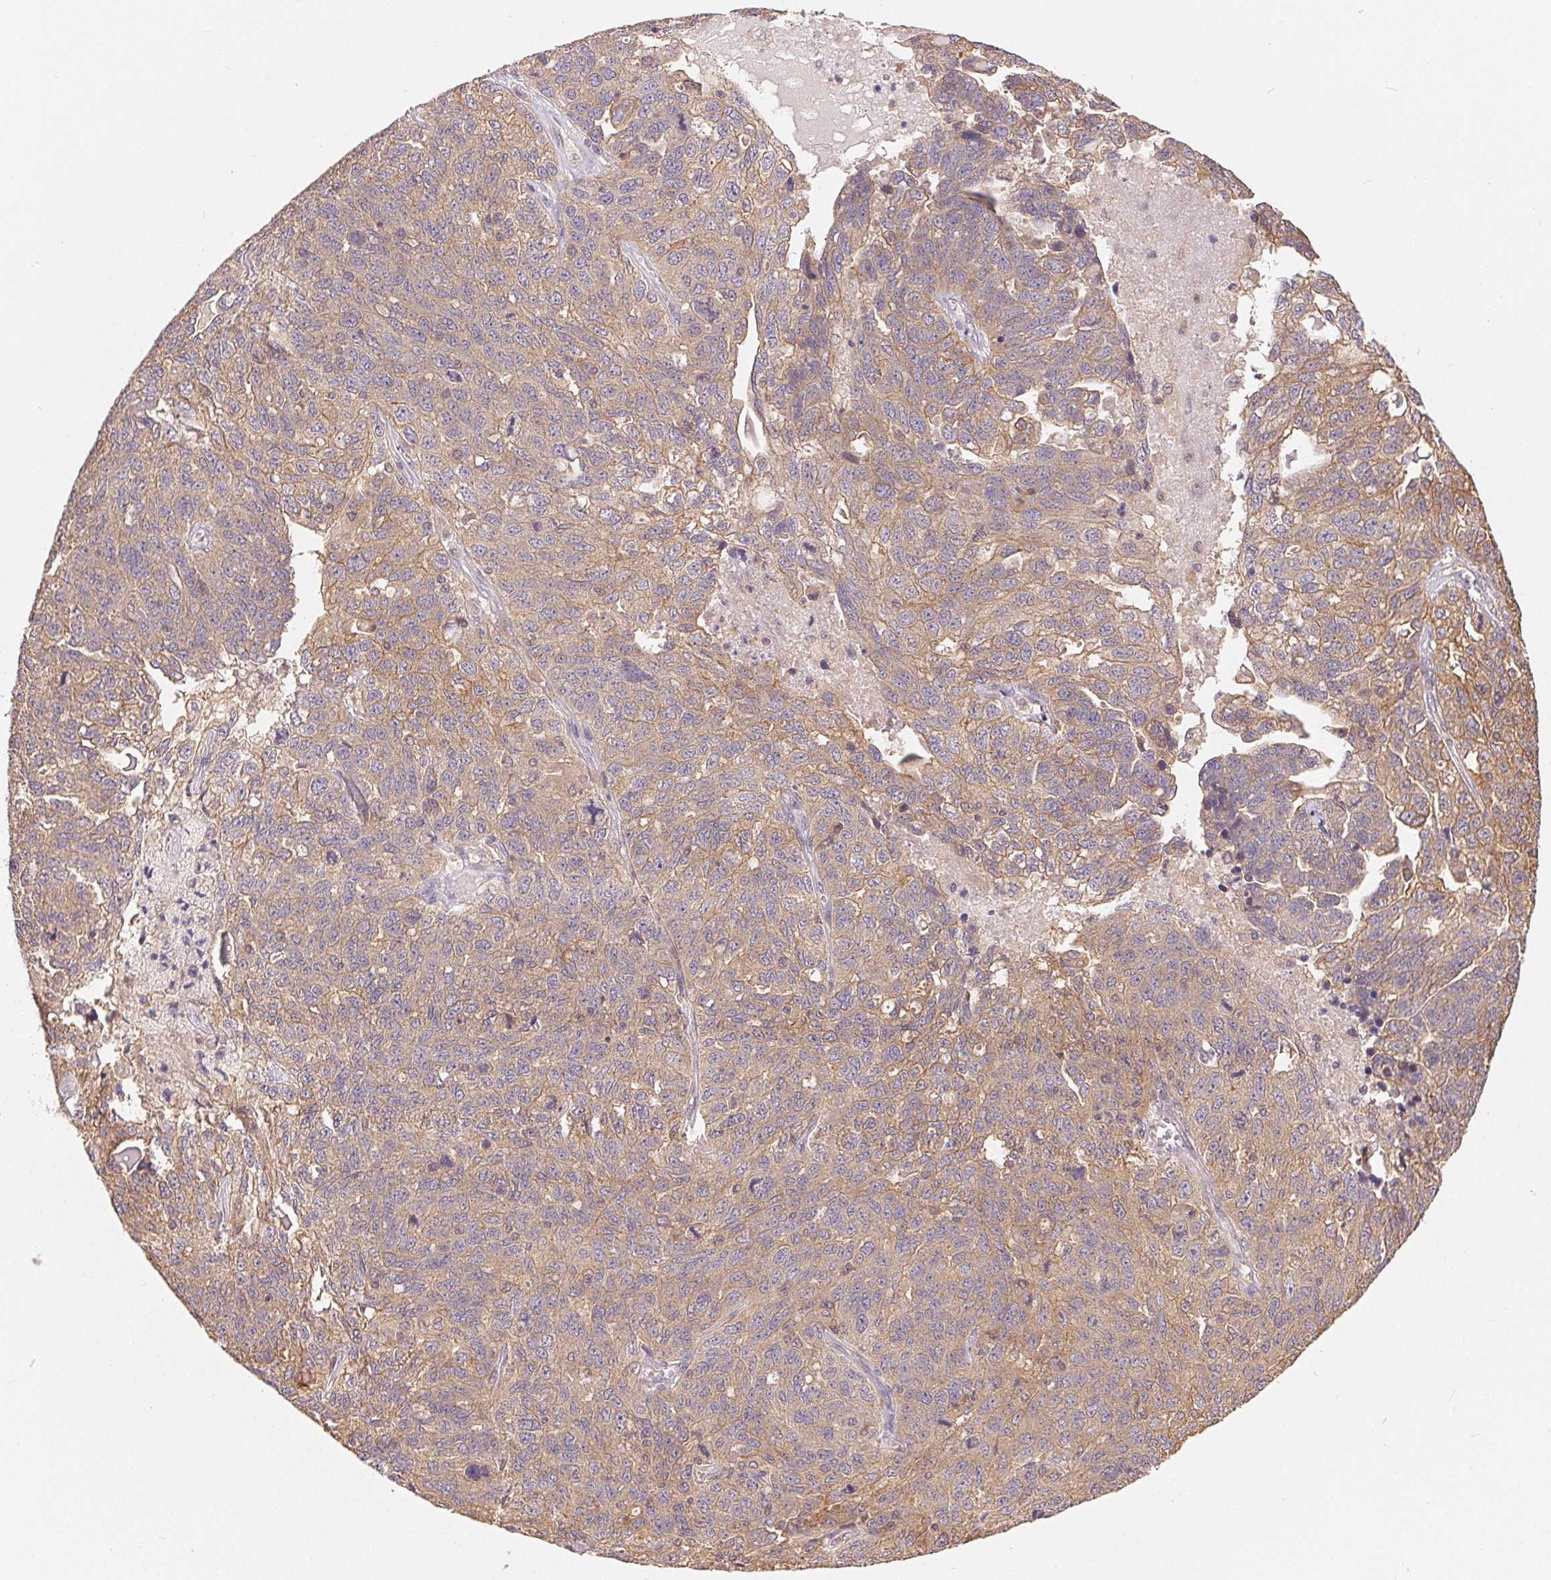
{"staining": {"intensity": "moderate", "quantity": "25%-75%", "location": "cytoplasmic/membranous"}, "tissue": "ovarian cancer", "cell_type": "Tumor cells", "image_type": "cancer", "snomed": [{"axis": "morphology", "description": "Cystadenocarcinoma, serous, NOS"}, {"axis": "topography", "description": "Ovary"}], "caption": "Tumor cells exhibit moderate cytoplasmic/membranous expression in about 25%-75% of cells in serous cystadenocarcinoma (ovarian).", "gene": "MAPKAPK2", "patient": {"sex": "female", "age": 71}}